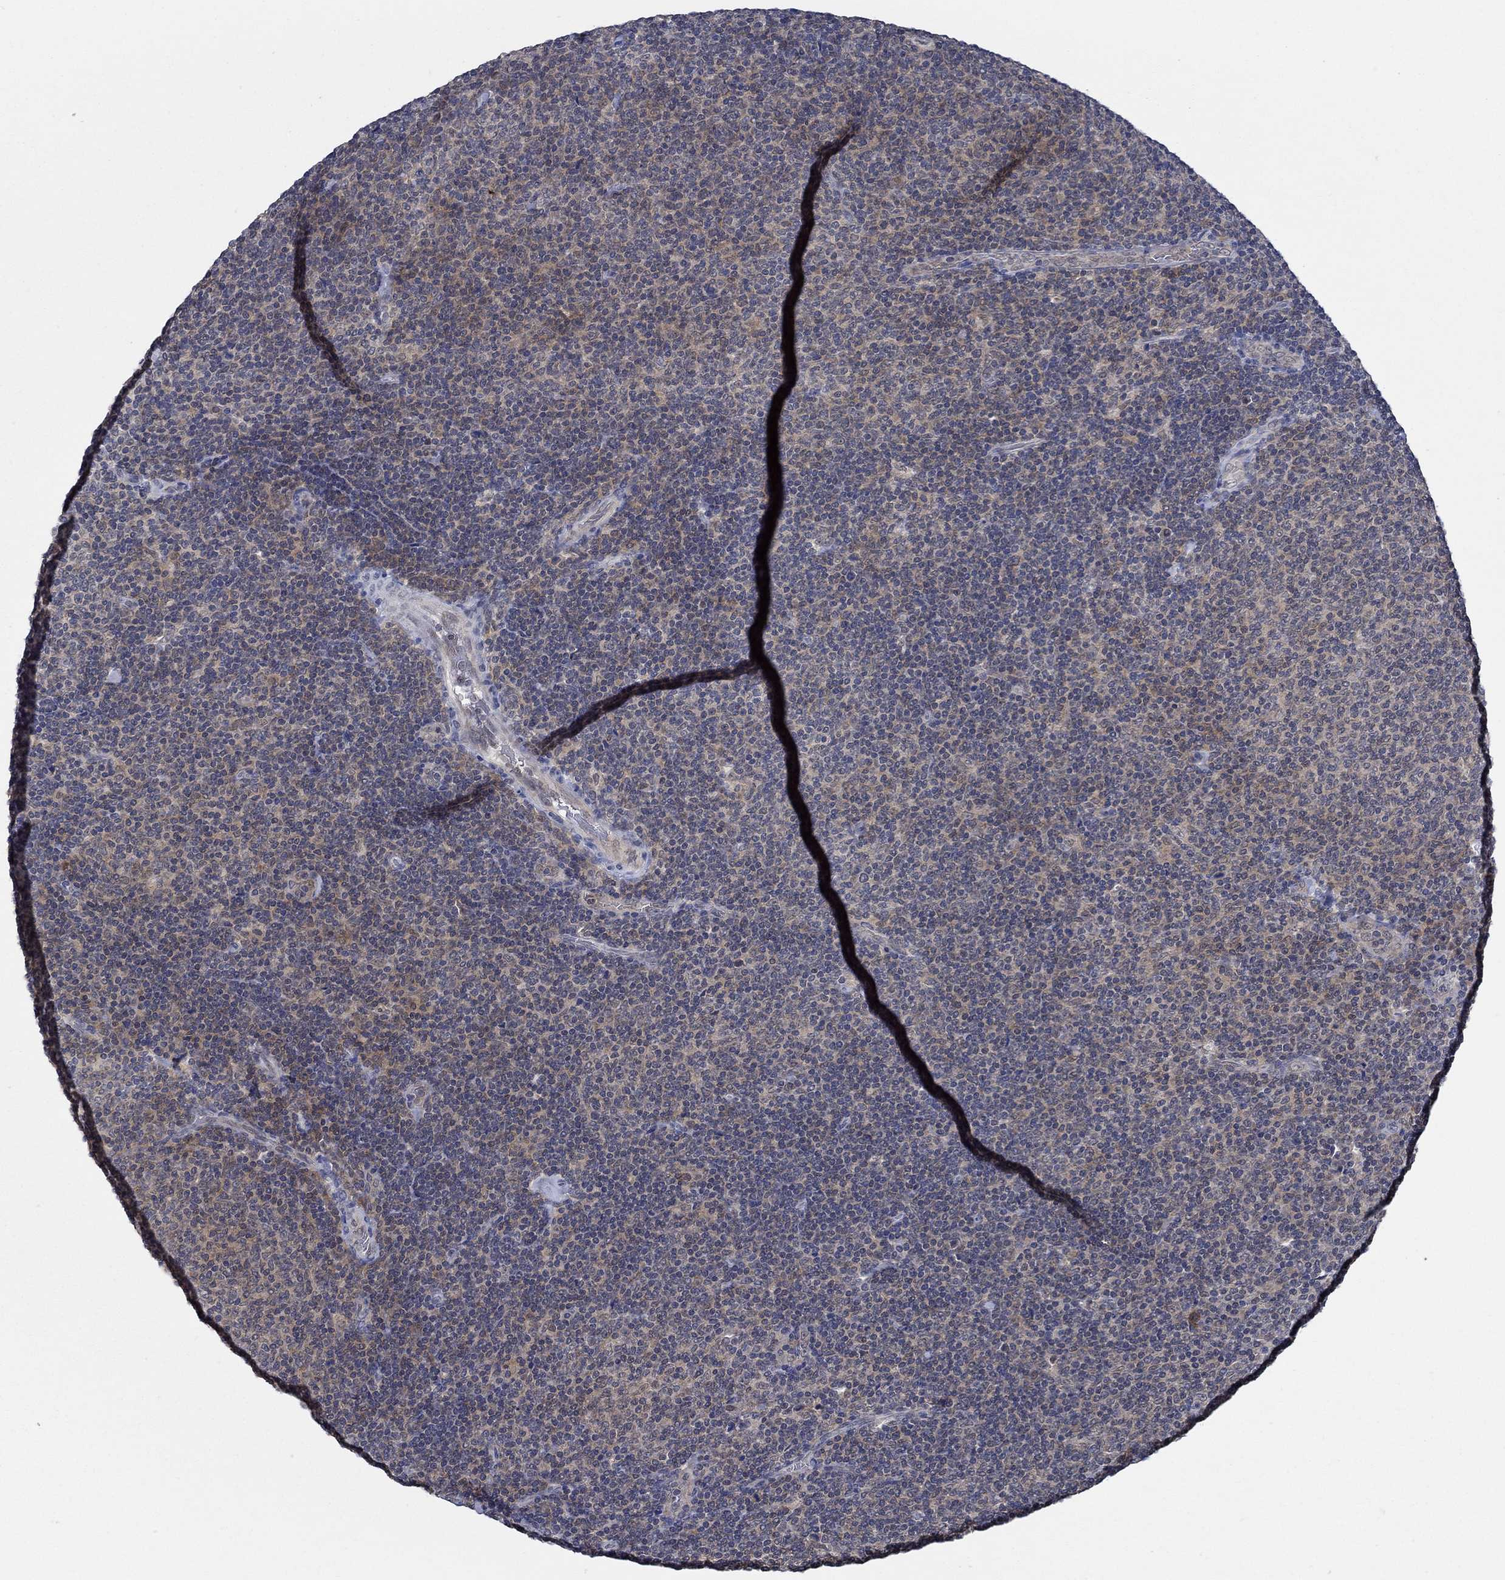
{"staining": {"intensity": "weak", "quantity": "25%-75%", "location": "cytoplasmic/membranous"}, "tissue": "lymphoma", "cell_type": "Tumor cells", "image_type": "cancer", "snomed": [{"axis": "morphology", "description": "Malignant lymphoma, non-Hodgkin's type, Low grade"}, {"axis": "topography", "description": "Lymph node"}], "caption": "DAB immunohistochemical staining of malignant lymphoma, non-Hodgkin's type (low-grade) demonstrates weak cytoplasmic/membranous protein staining in approximately 25%-75% of tumor cells. Nuclei are stained in blue.", "gene": "DACT1", "patient": {"sex": "male", "age": 52}}